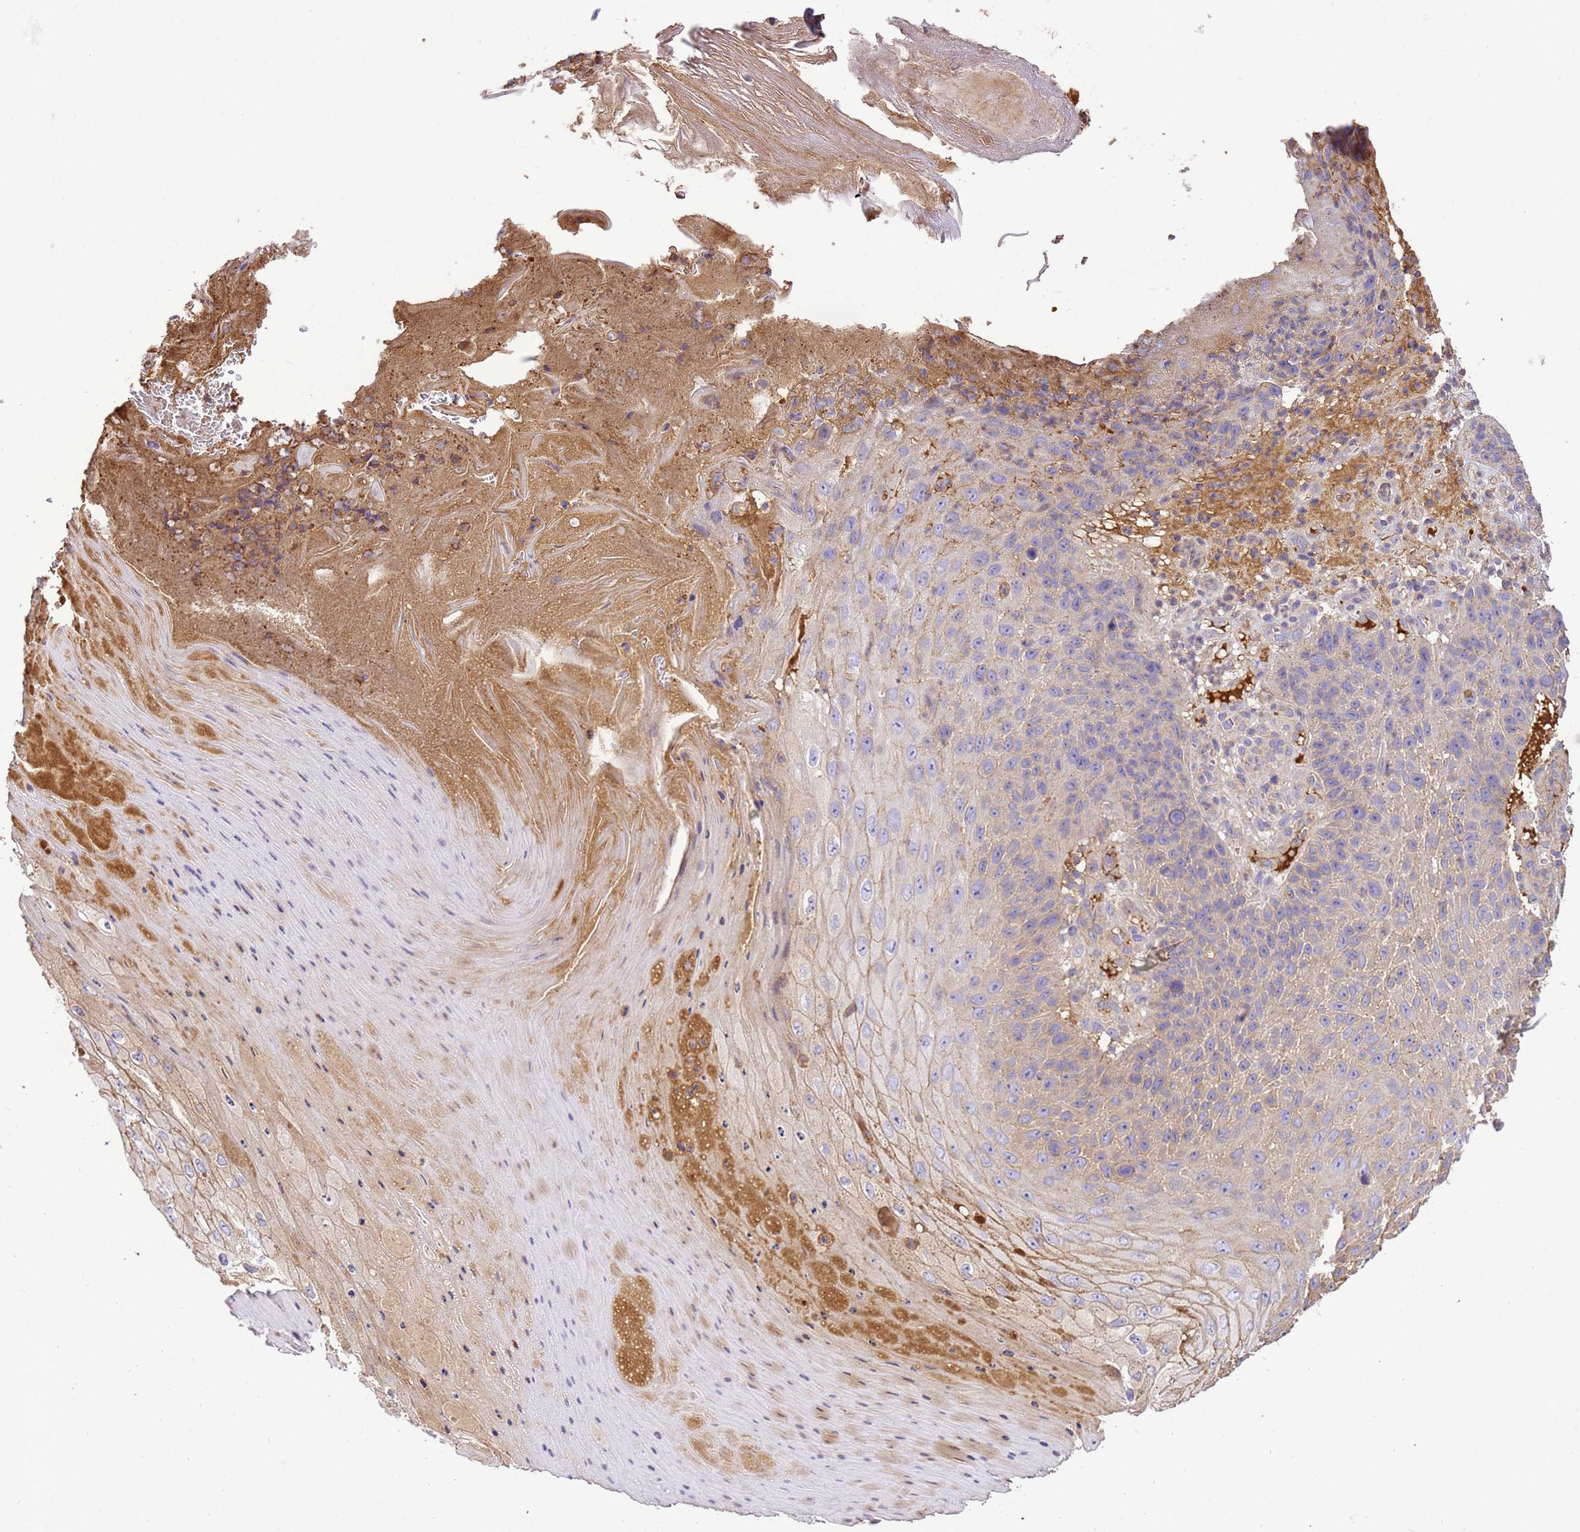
{"staining": {"intensity": "moderate", "quantity": "25%-75%", "location": "cytoplasmic/membranous"}, "tissue": "skin cancer", "cell_type": "Tumor cells", "image_type": "cancer", "snomed": [{"axis": "morphology", "description": "Squamous cell carcinoma, NOS"}, {"axis": "topography", "description": "Skin"}], "caption": "Squamous cell carcinoma (skin) tissue exhibits moderate cytoplasmic/membranous expression in approximately 25%-75% of tumor cells, visualized by immunohistochemistry.", "gene": "WDR64", "patient": {"sex": "female", "age": 88}}